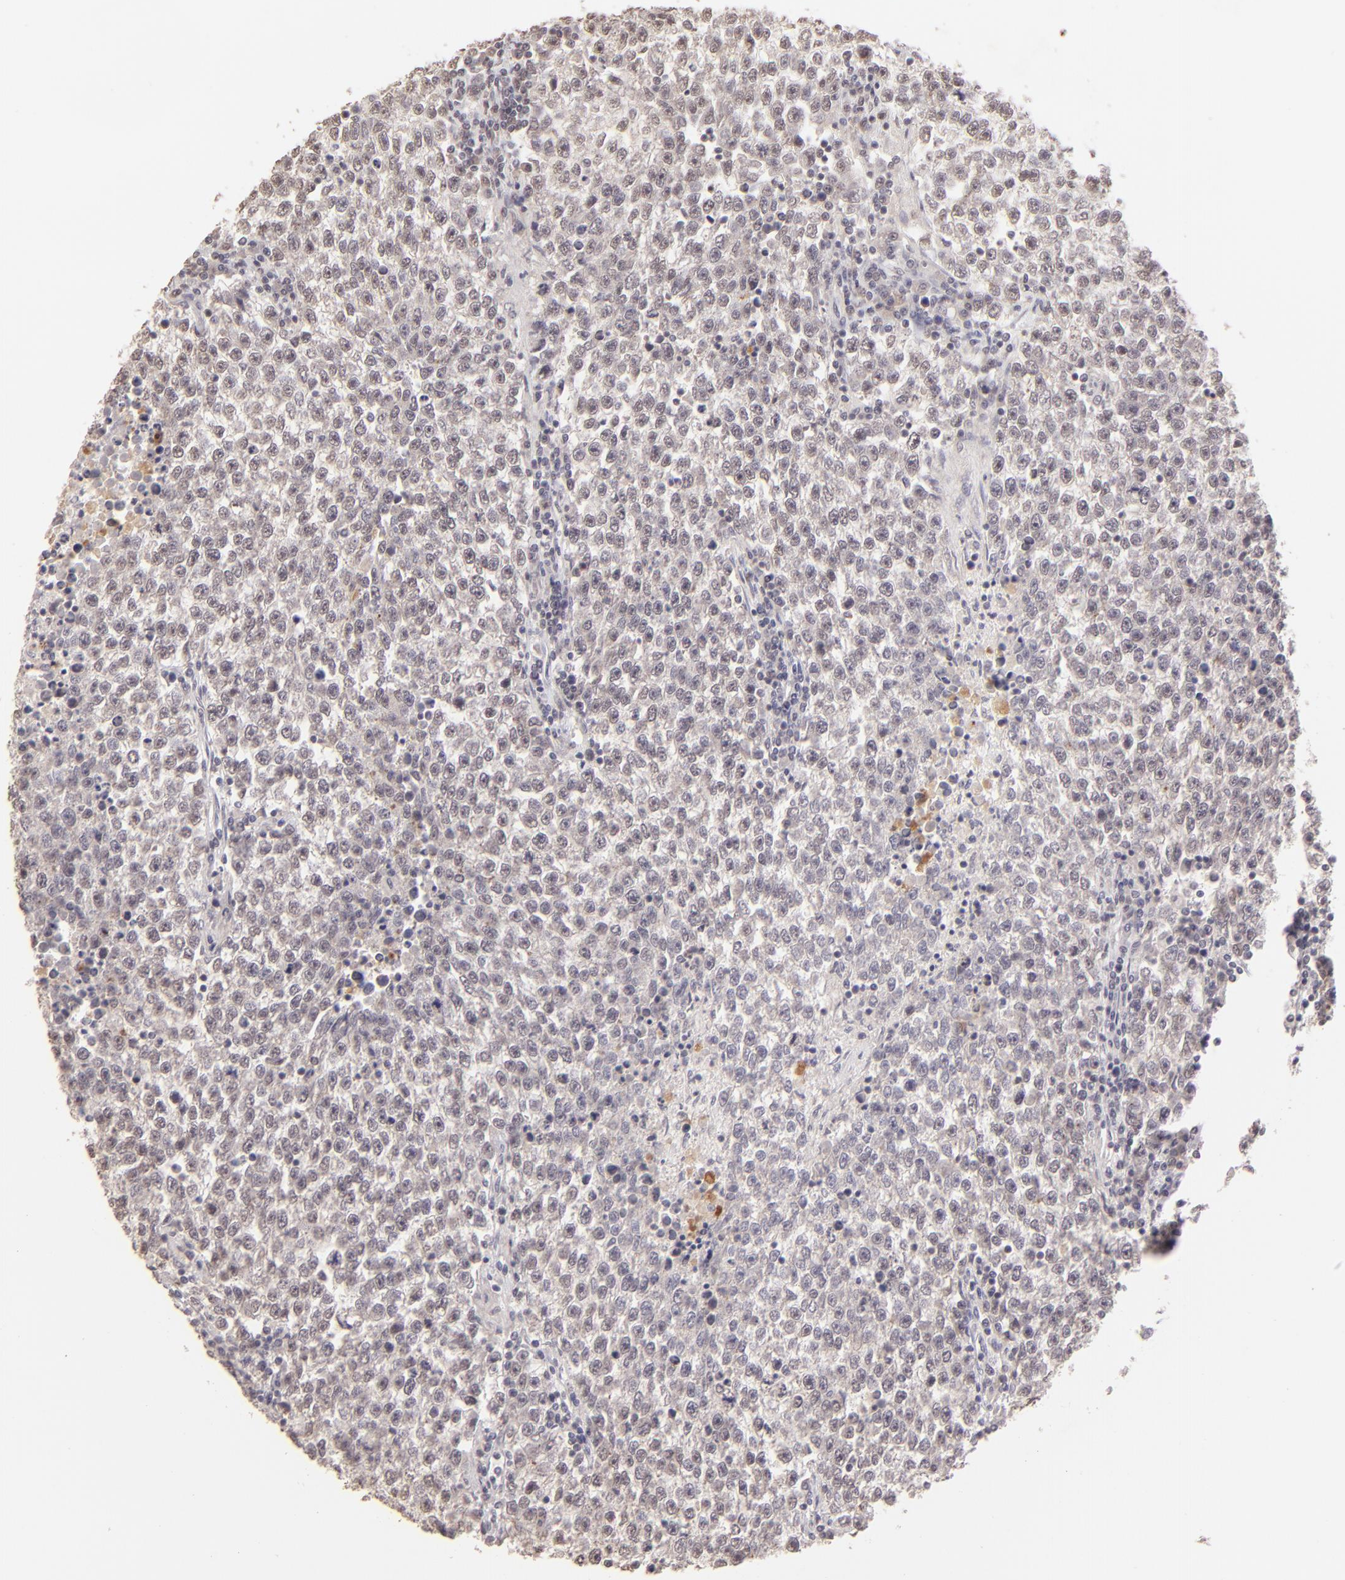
{"staining": {"intensity": "weak", "quantity": "25%-75%", "location": "cytoplasmic/membranous,nuclear"}, "tissue": "testis cancer", "cell_type": "Tumor cells", "image_type": "cancer", "snomed": [{"axis": "morphology", "description": "Seminoma, NOS"}, {"axis": "topography", "description": "Testis"}], "caption": "A high-resolution photomicrograph shows immunohistochemistry (IHC) staining of testis cancer (seminoma), which shows weak cytoplasmic/membranous and nuclear positivity in approximately 25%-75% of tumor cells.", "gene": "CLDN1", "patient": {"sex": "male", "age": 36}}